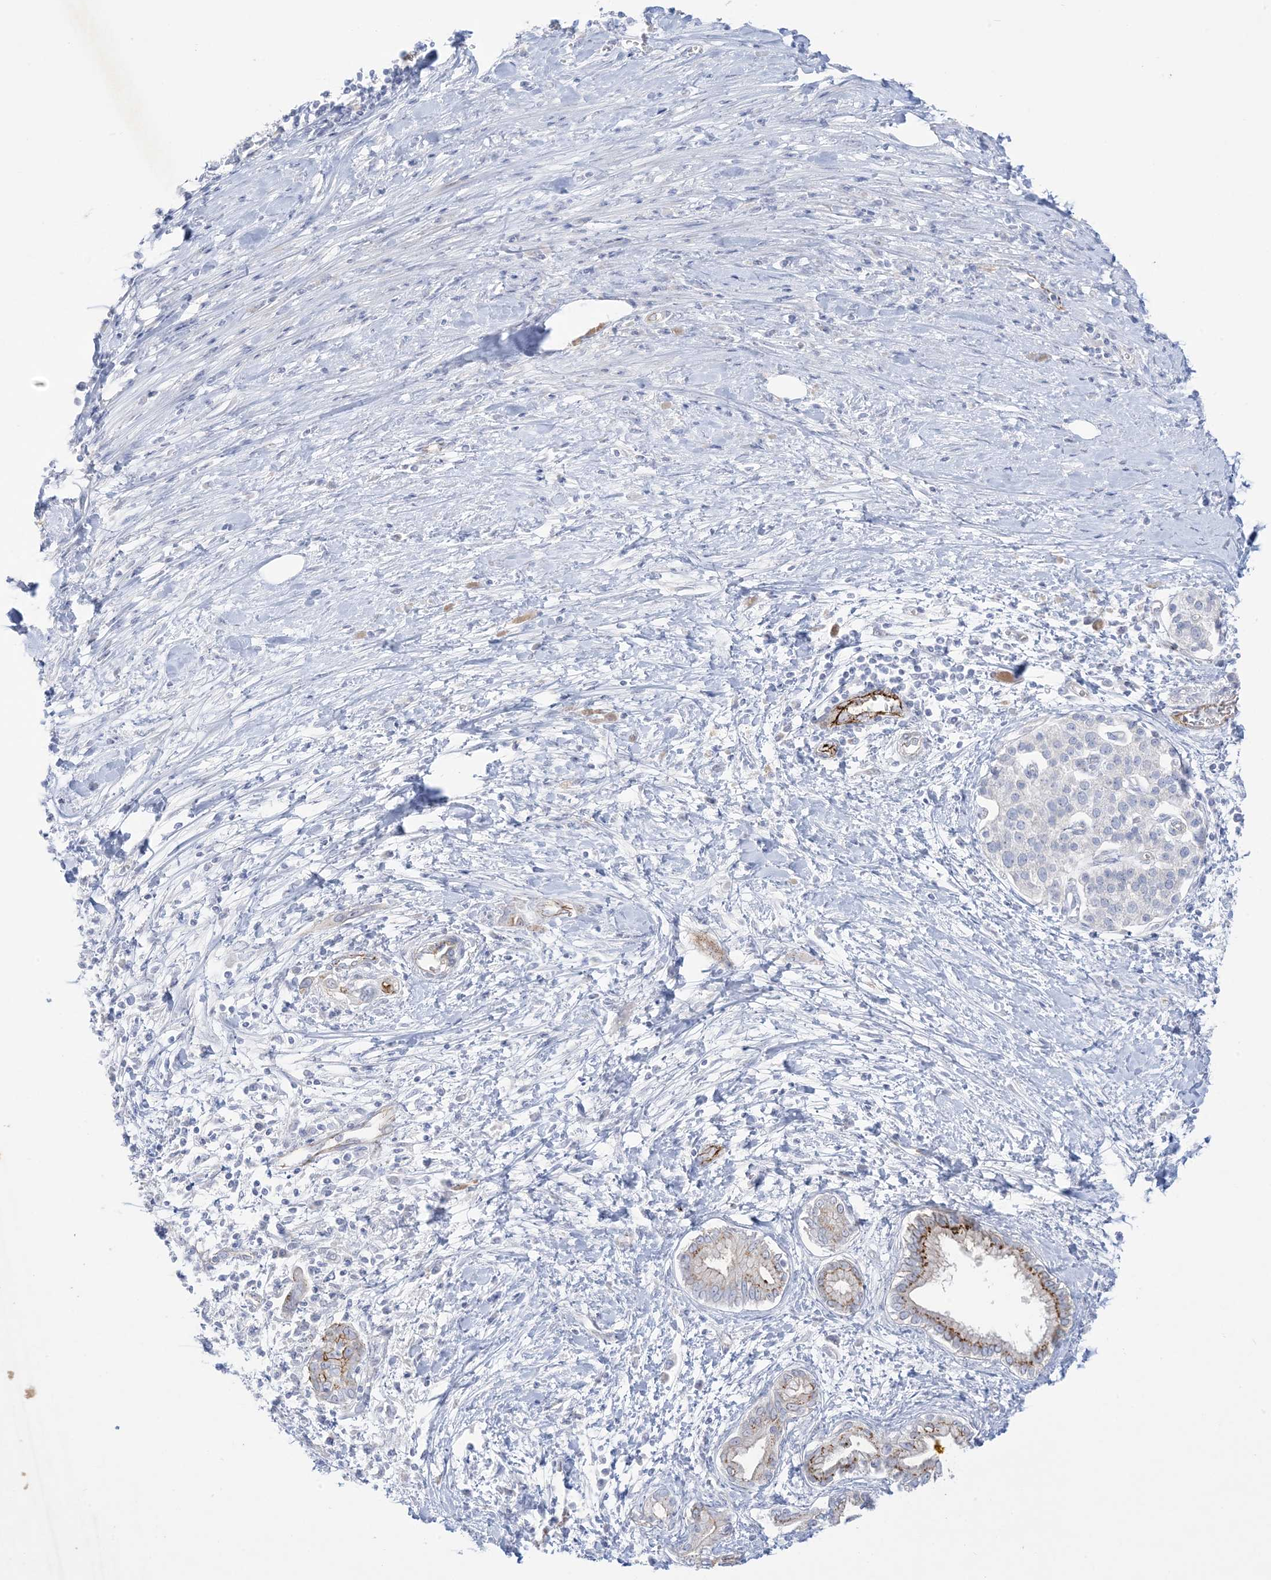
{"staining": {"intensity": "moderate", "quantity": "25%-75%", "location": "cytoplasmic/membranous"}, "tissue": "pancreatic cancer", "cell_type": "Tumor cells", "image_type": "cancer", "snomed": [{"axis": "morphology", "description": "Adenocarcinoma, NOS"}, {"axis": "topography", "description": "Pancreas"}], "caption": "High-power microscopy captured an immunohistochemistry micrograph of pancreatic cancer, revealing moderate cytoplasmic/membranous expression in approximately 25%-75% of tumor cells. The staining was performed using DAB, with brown indicating positive protein expression. Nuclei are stained blue with hematoxylin.", "gene": "B3GNT7", "patient": {"sex": "male", "age": 58}}